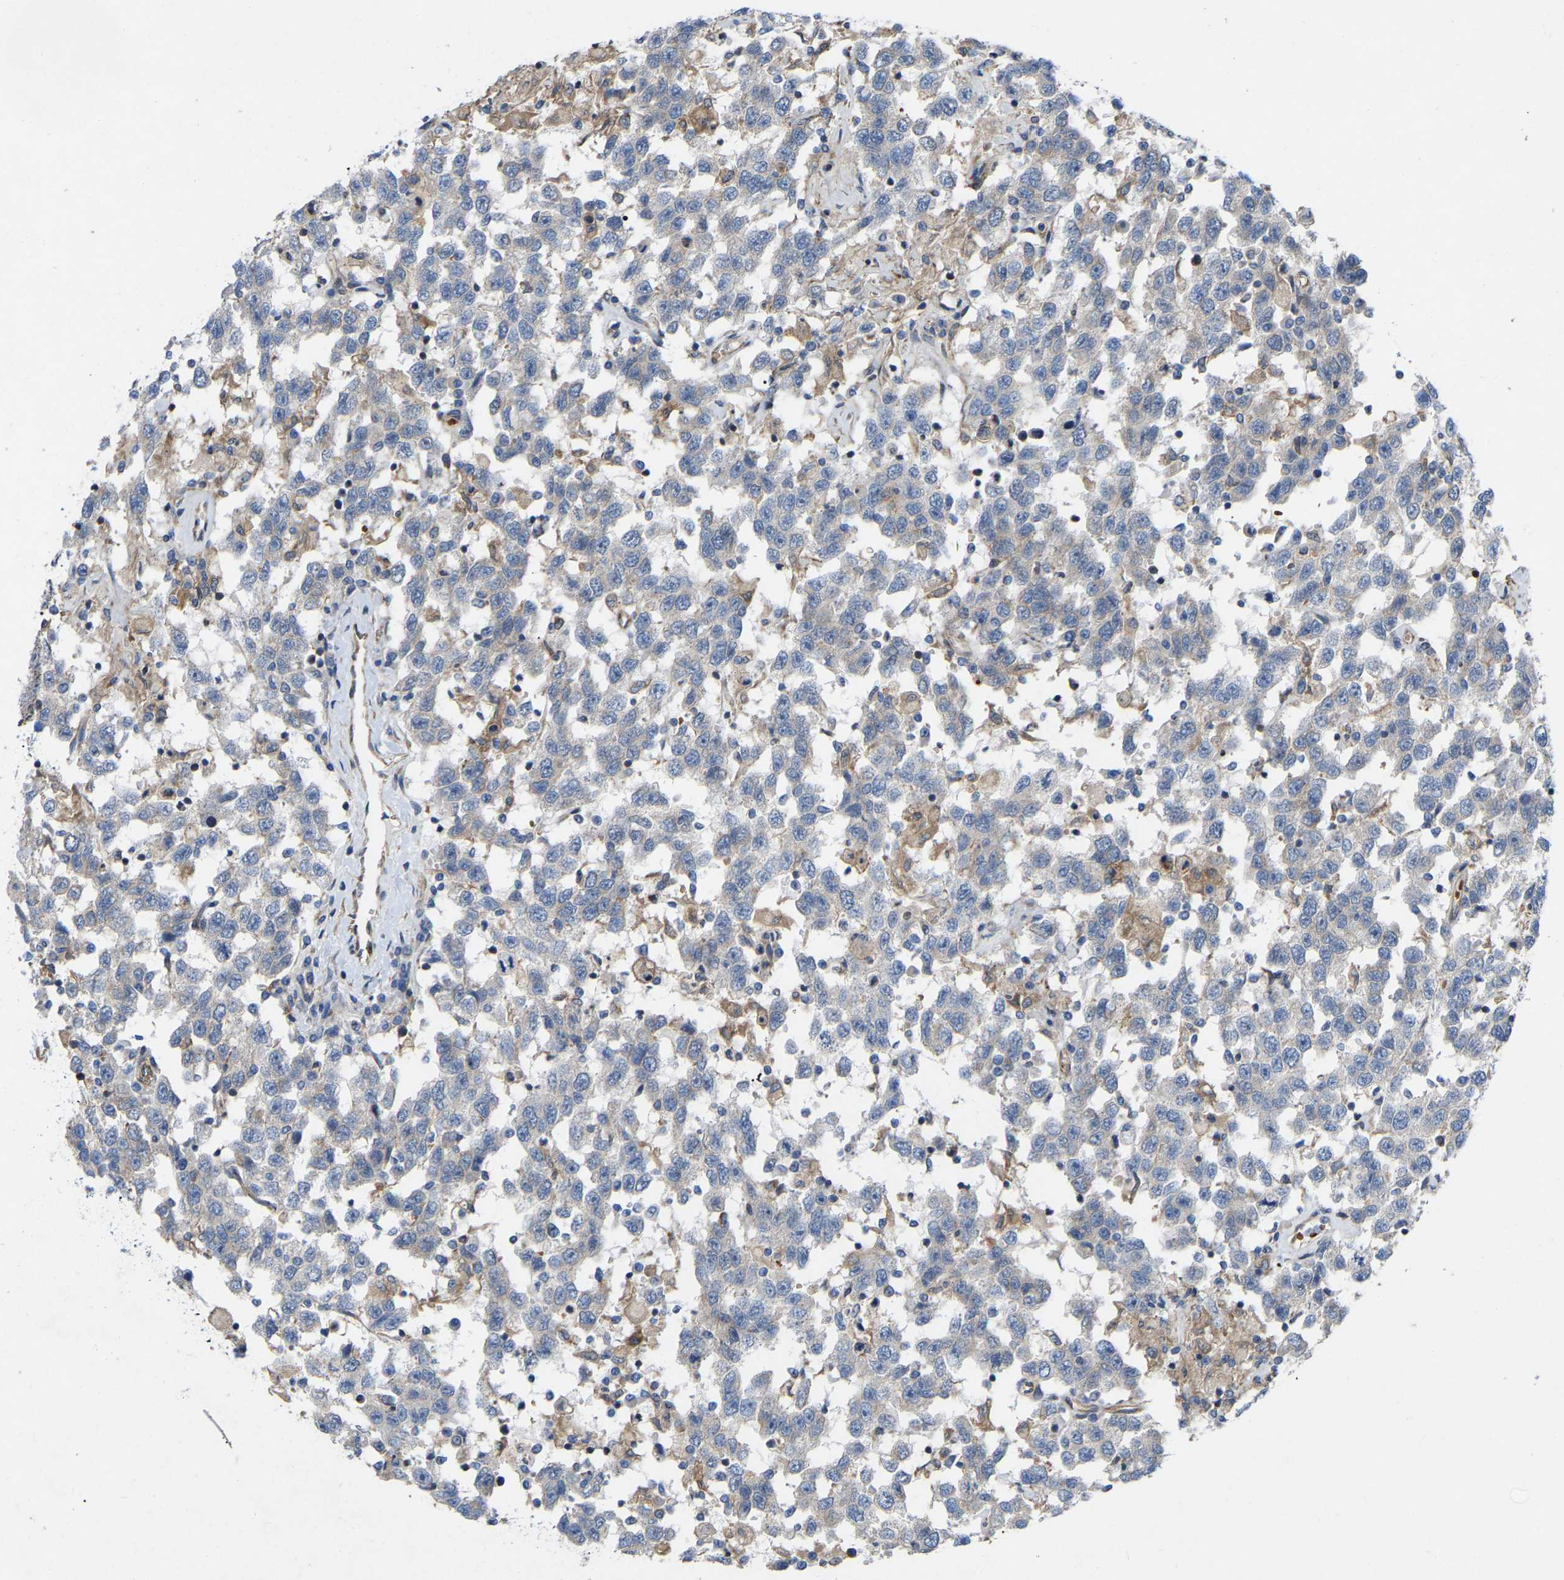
{"staining": {"intensity": "negative", "quantity": "none", "location": "none"}, "tissue": "testis cancer", "cell_type": "Tumor cells", "image_type": "cancer", "snomed": [{"axis": "morphology", "description": "Seminoma, NOS"}, {"axis": "topography", "description": "Testis"}], "caption": "Protein analysis of testis seminoma exhibits no significant staining in tumor cells.", "gene": "TOR1B", "patient": {"sex": "male", "age": 41}}